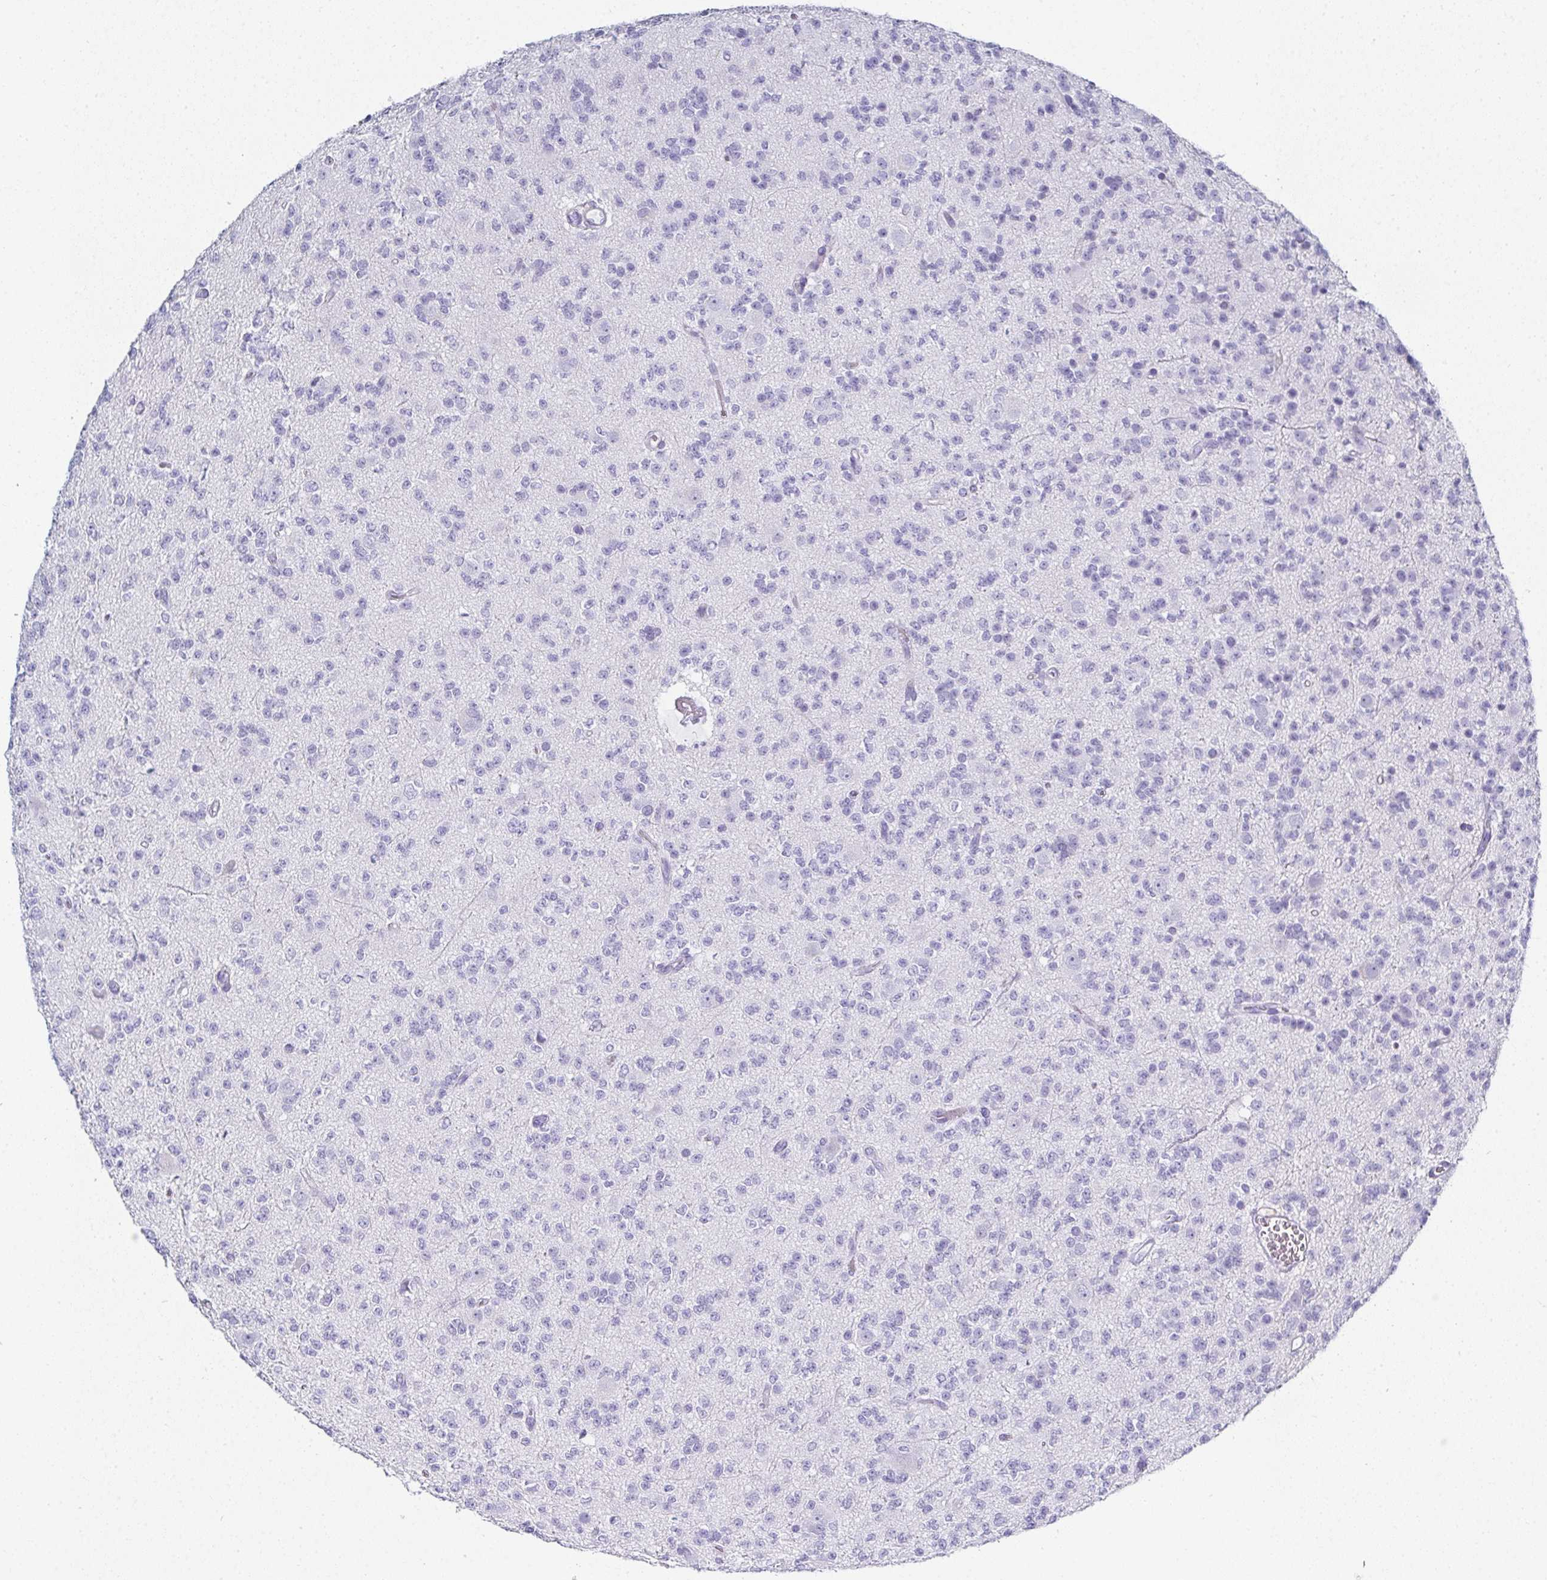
{"staining": {"intensity": "negative", "quantity": "none", "location": "none"}, "tissue": "glioma", "cell_type": "Tumor cells", "image_type": "cancer", "snomed": [{"axis": "morphology", "description": "Glioma, malignant, High grade"}, {"axis": "topography", "description": "Brain"}], "caption": "A micrograph of human high-grade glioma (malignant) is negative for staining in tumor cells. (Brightfield microscopy of DAB (3,3'-diaminobenzidine) immunohistochemistry (IHC) at high magnification).", "gene": "SYCP1", "patient": {"sex": "male", "age": 36}}